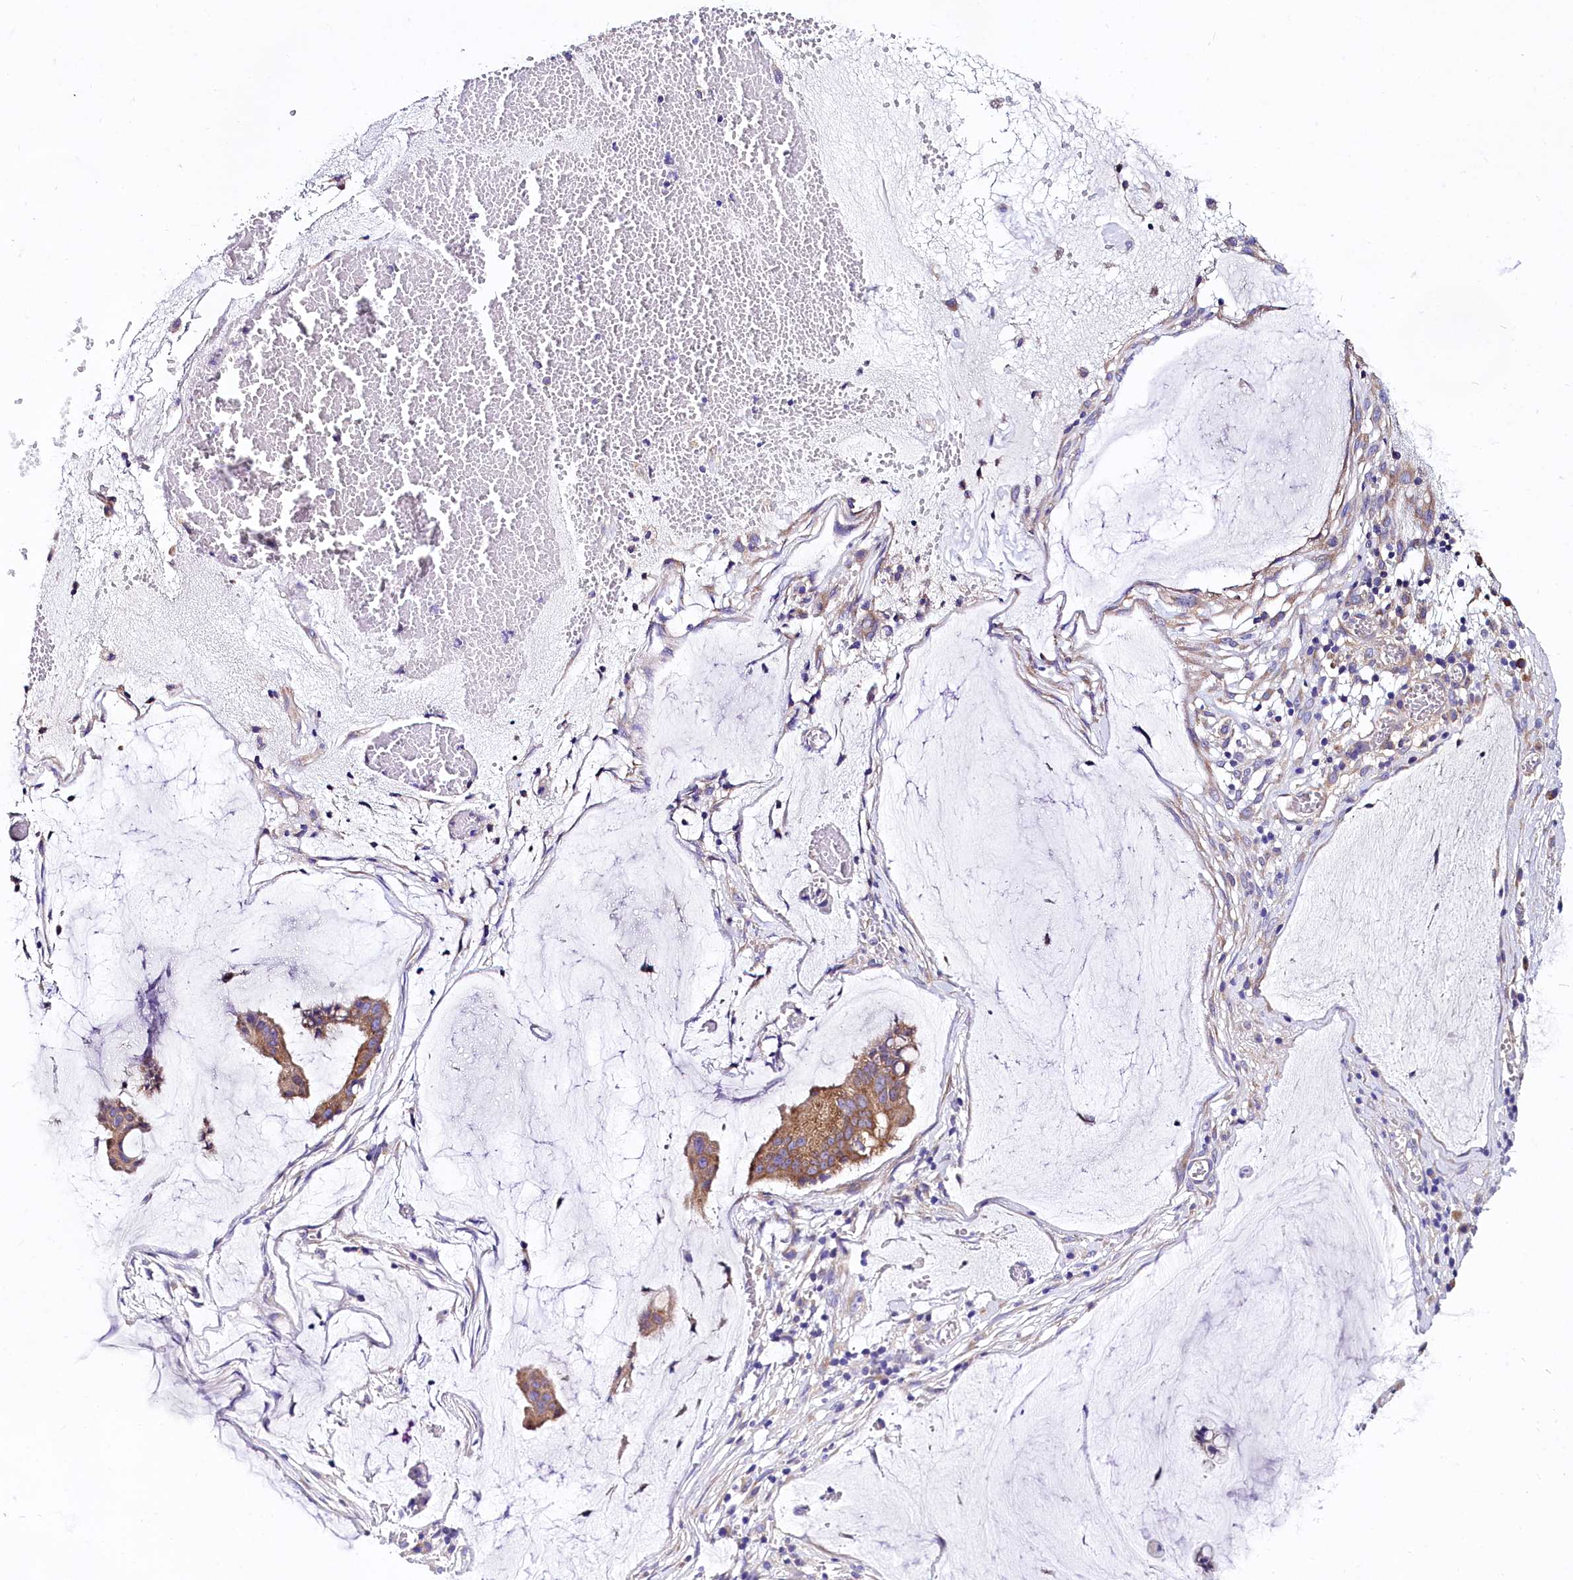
{"staining": {"intensity": "moderate", "quantity": ">75%", "location": "cytoplasmic/membranous"}, "tissue": "ovarian cancer", "cell_type": "Tumor cells", "image_type": "cancer", "snomed": [{"axis": "morphology", "description": "Cystadenocarcinoma, mucinous, NOS"}, {"axis": "topography", "description": "Ovary"}], "caption": "Tumor cells demonstrate medium levels of moderate cytoplasmic/membranous expression in about >75% of cells in mucinous cystadenocarcinoma (ovarian). (IHC, brightfield microscopy, high magnification).", "gene": "QARS1", "patient": {"sex": "female", "age": 73}}